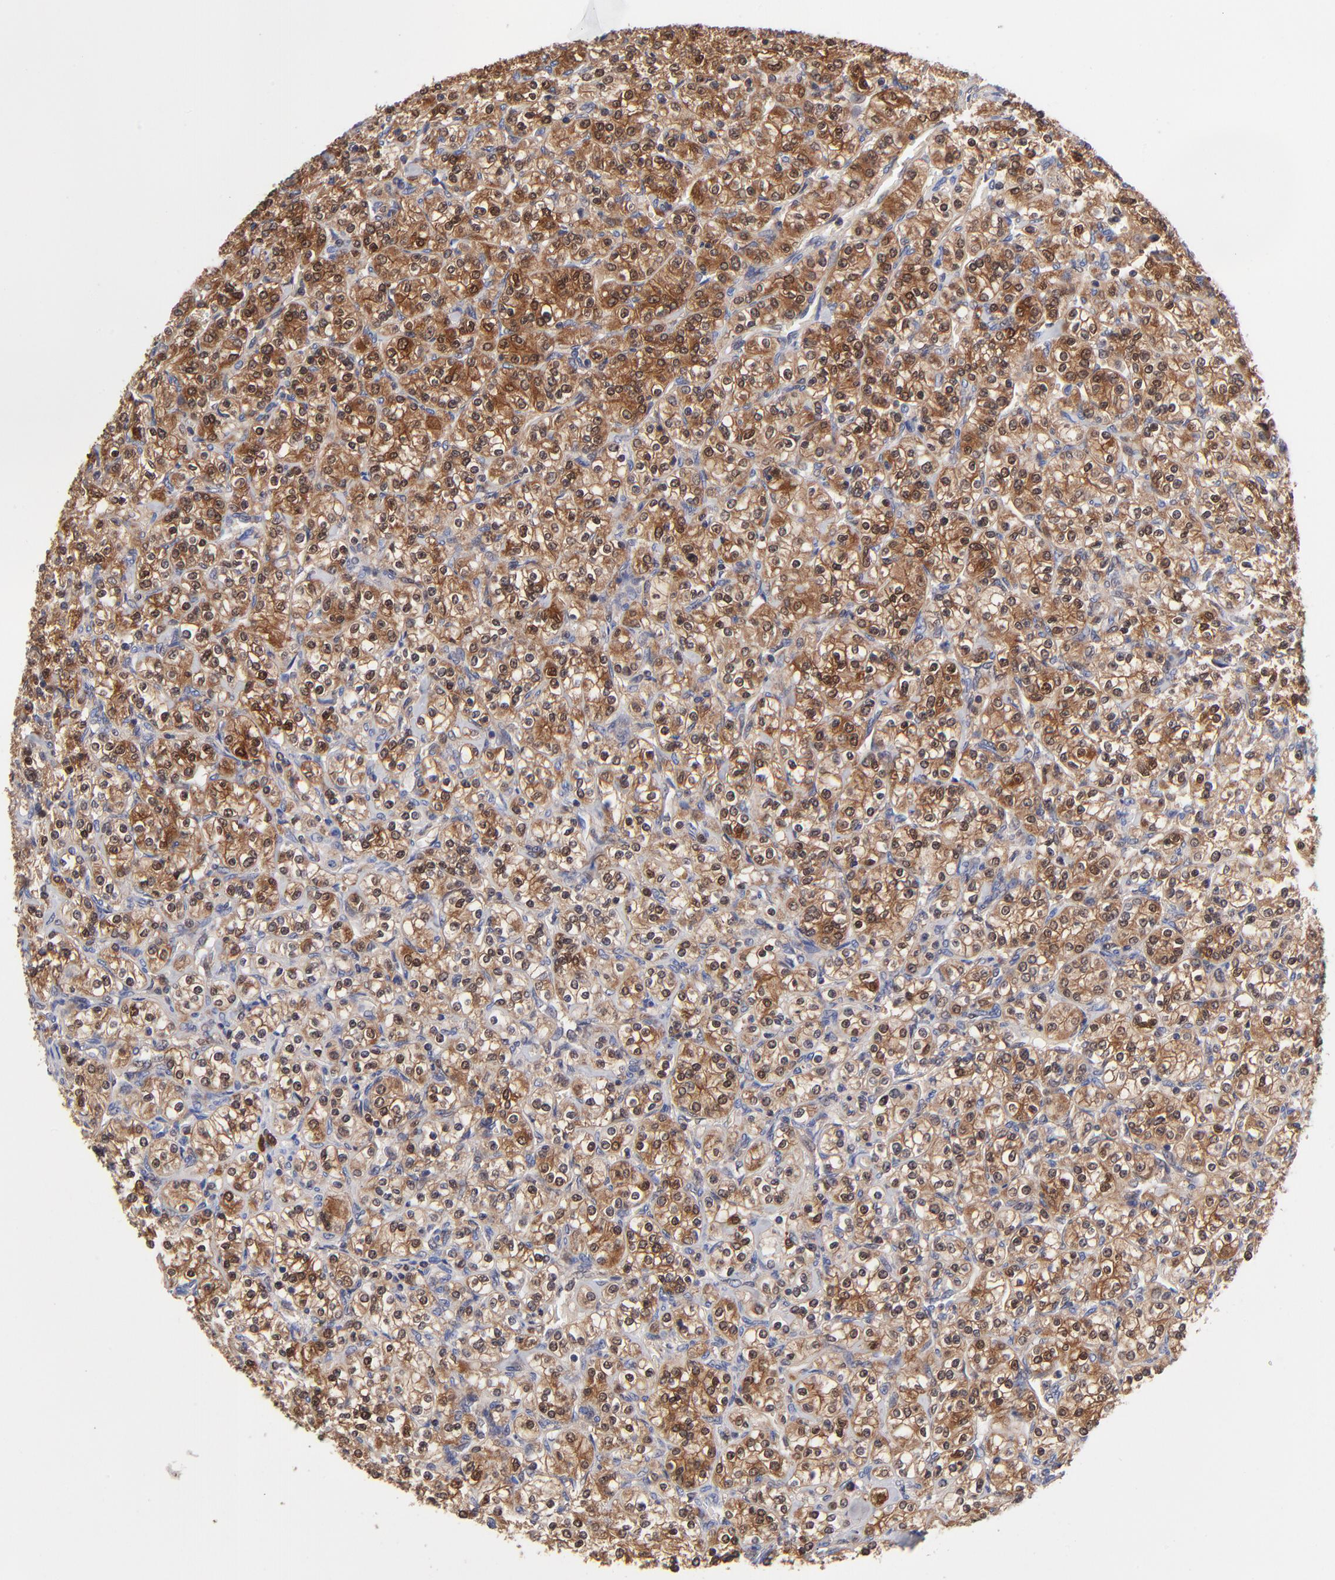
{"staining": {"intensity": "moderate", "quantity": "25%-75%", "location": "cytoplasmic/membranous,nuclear"}, "tissue": "renal cancer", "cell_type": "Tumor cells", "image_type": "cancer", "snomed": [{"axis": "morphology", "description": "Adenocarcinoma, NOS"}, {"axis": "topography", "description": "Kidney"}], "caption": "Immunohistochemical staining of human renal adenocarcinoma displays moderate cytoplasmic/membranous and nuclear protein staining in approximately 25%-75% of tumor cells.", "gene": "DCTPP1", "patient": {"sex": "male", "age": 77}}